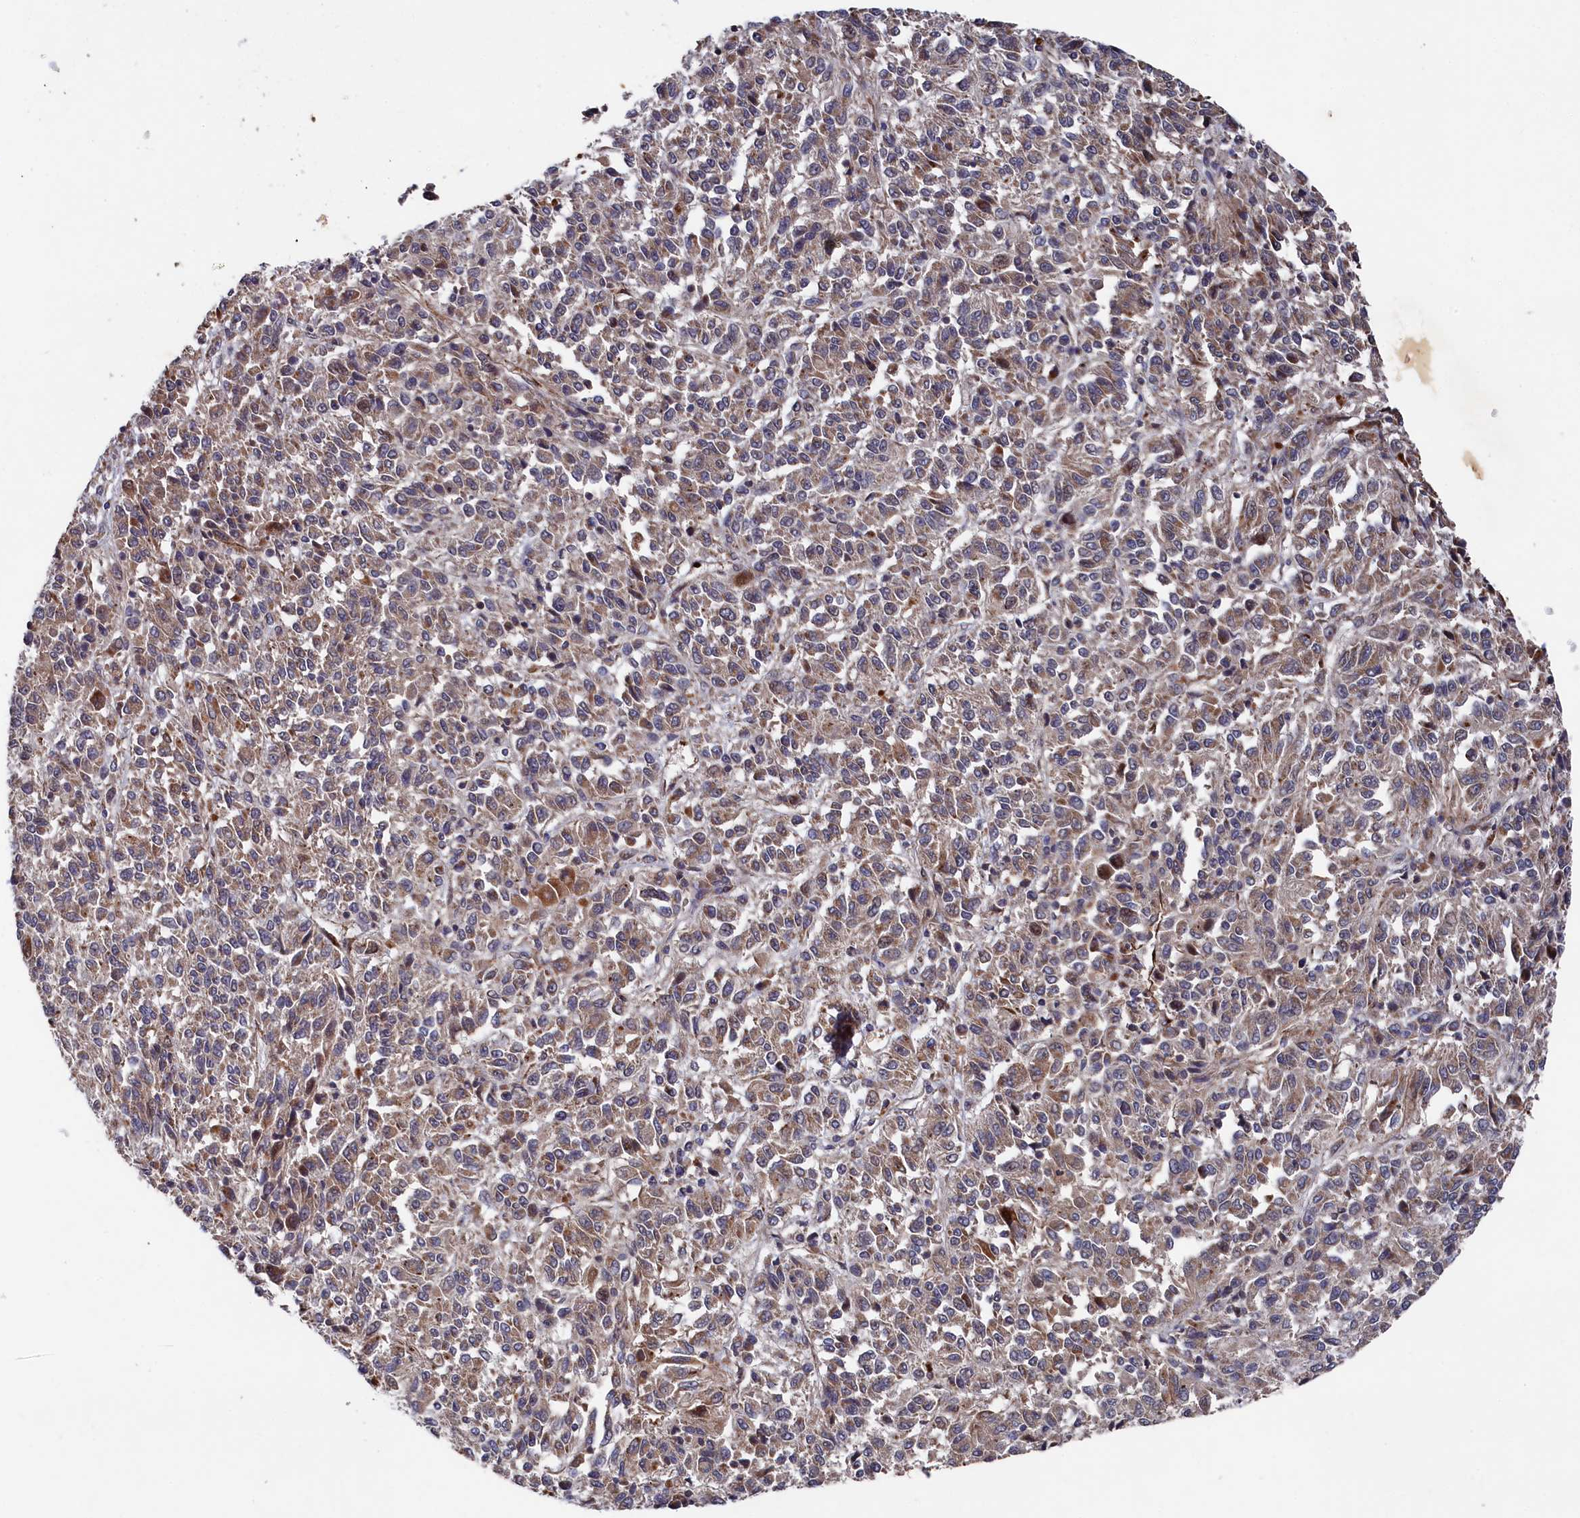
{"staining": {"intensity": "moderate", "quantity": ">75%", "location": "cytoplasmic/membranous"}, "tissue": "melanoma", "cell_type": "Tumor cells", "image_type": "cancer", "snomed": [{"axis": "morphology", "description": "Malignant melanoma, Metastatic site"}, {"axis": "topography", "description": "Lung"}], "caption": "Immunohistochemical staining of human malignant melanoma (metastatic site) displays medium levels of moderate cytoplasmic/membranous positivity in approximately >75% of tumor cells. Nuclei are stained in blue.", "gene": "SUPV3L1", "patient": {"sex": "male", "age": 64}}